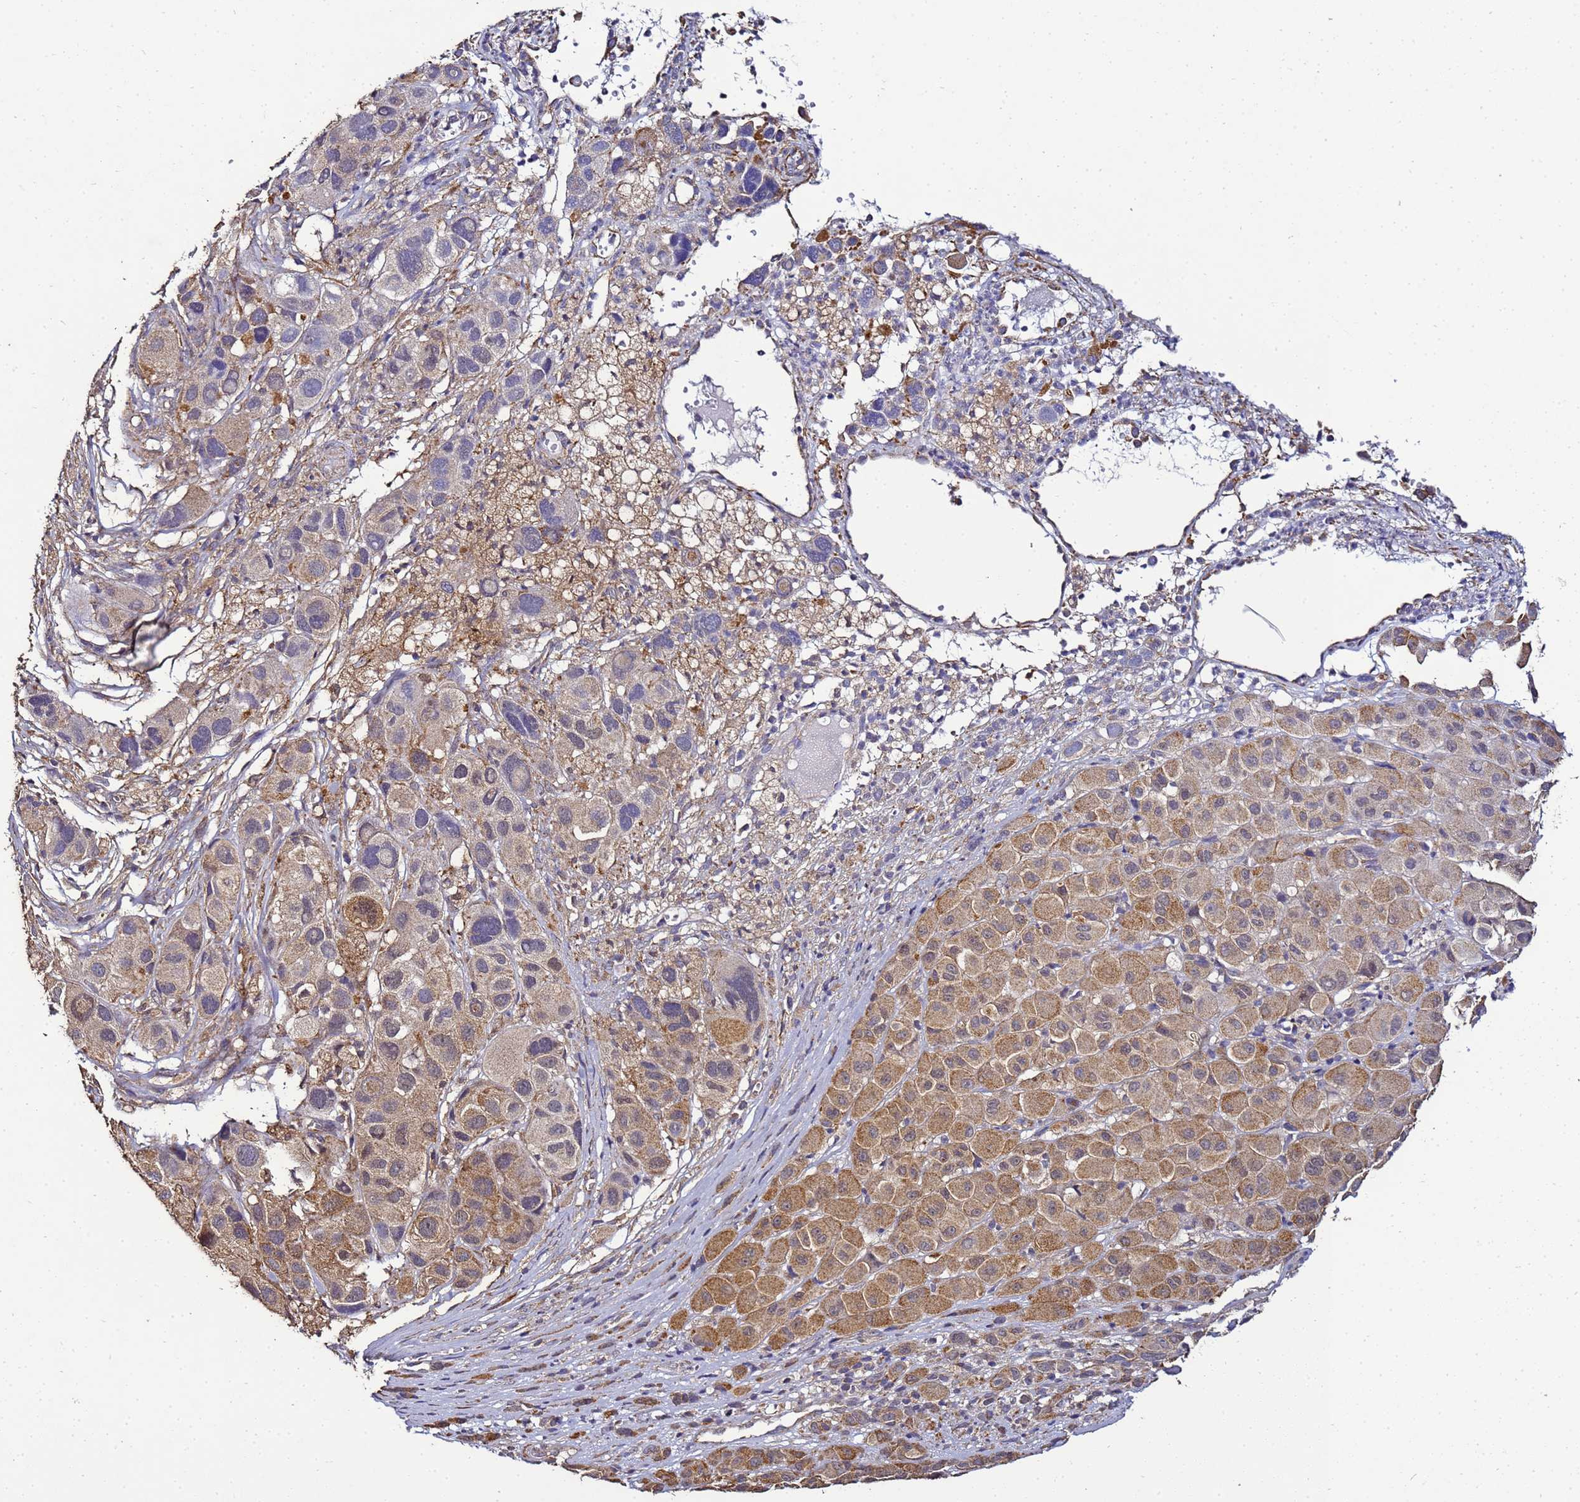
{"staining": {"intensity": "moderate", "quantity": "25%-75%", "location": "cytoplasmic/membranous"}, "tissue": "melanoma", "cell_type": "Tumor cells", "image_type": "cancer", "snomed": [{"axis": "morphology", "description": "Malignant melanoma, NOS"}, {"axis": "topography", "description": "Skin of trunk"}], "caption": "Malignant melanoma was stained to show a protein in brown. There is medium levels of moderate cytoplasmic/membranous positivity in about 25%-75% of tumor cells. Nuclei are stained in blue.", "gene": "ENOPH1", "patient": {"sex": "male", "age": 71}}